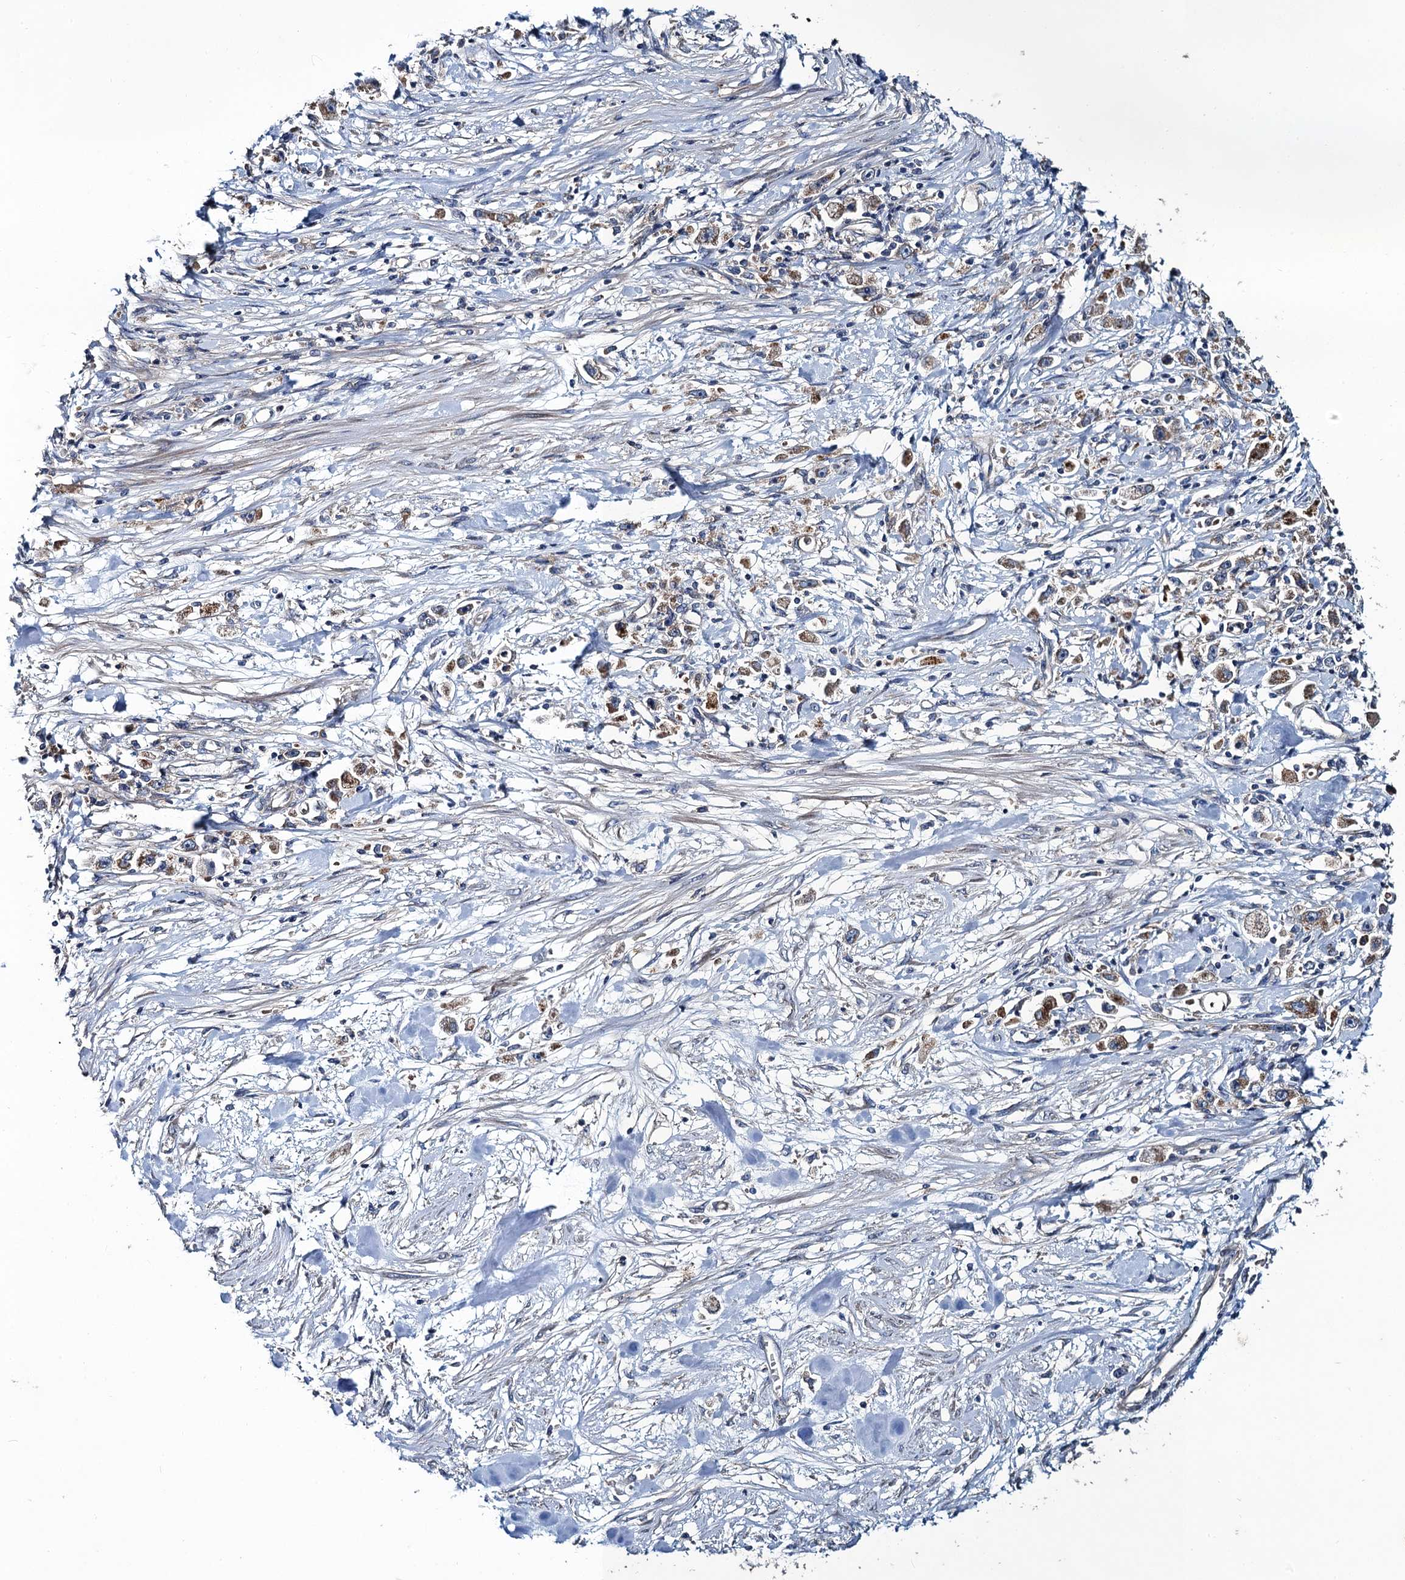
{"staining": {"intensity": "weak", "quantity": ">75%", "location": "cytoplasmic/membranous"}, "tissue": "stomach cancer", "cell_type": "Tumor cells", "image_type": "cancer", "snomed": [{"axis": "morphology", "description": "Adenocarcinoma, NOS"}, {"axis": "topography", "description": "Stomach"}], "caption": "DAB (3,3'-diaminobenzidine) immunohistochemical staining of adenocarcinoma (stomach) exhibits weak cytoplasmic/membranous protein staining in approximately >75% of tumor cells.", "gene": "SNAP29", "patient": {"sex": "female", "age": 59}}